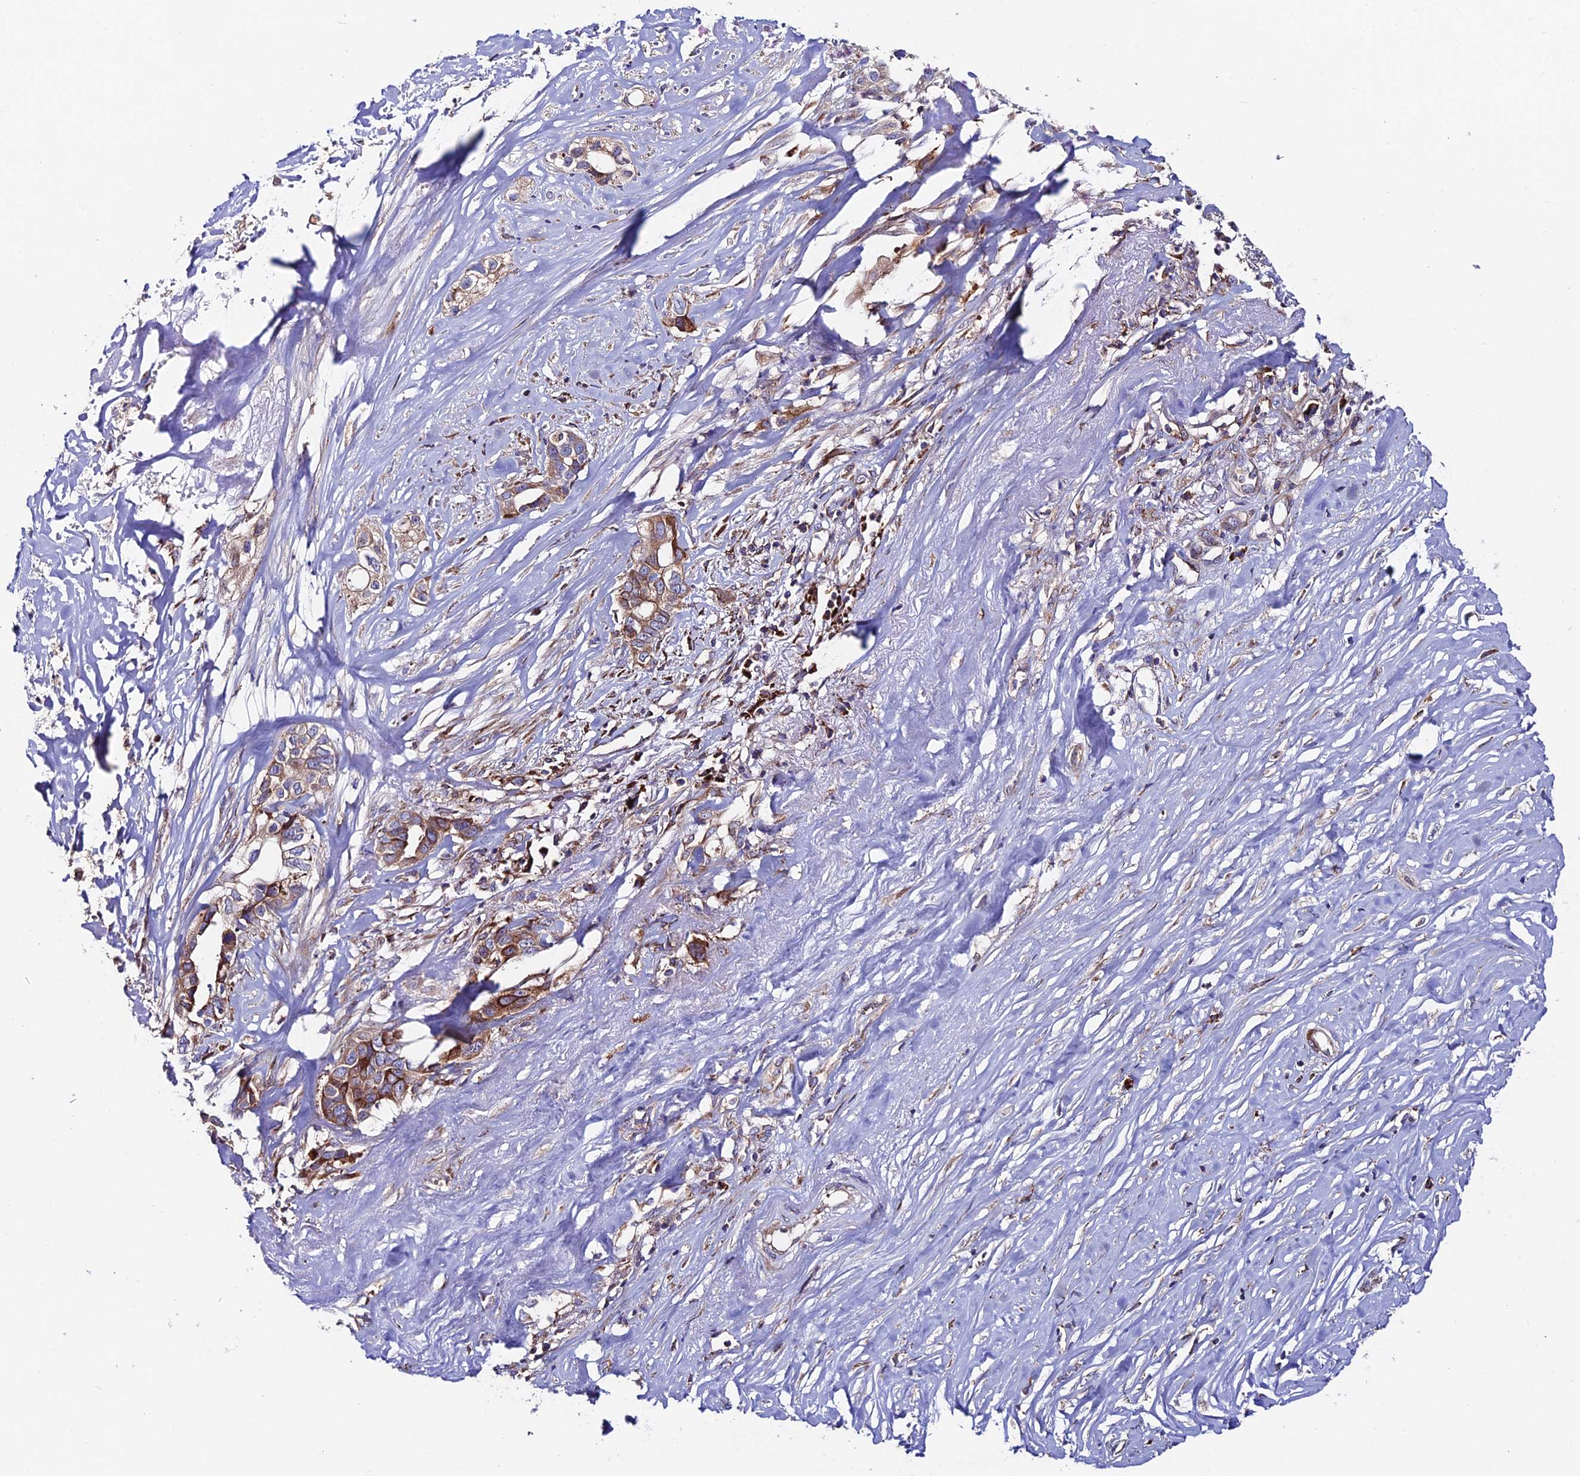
{"staining": {"intensity": "moderate", "quantity": "25%-75%", "location": "cytoplasmic/membranous"}, "tissue": "liver cancer", "cell_type": "Tumor cells", "image_type": "cancer", "snomed": [{"axis": "morphology", "description": "Cholangiocarcinoma"}, {"axis": "topography", "description": "Liver"}], "caption": "Protein expression analysis of liver cholangiocarcinoma shows moderate cytoplasmic/membranous expression in approximately 25%-75% of tumor cells. Ihc stains the protein in brown and the nuclei are stained blue.", "gene": "EIF3K", "patient": {"sex": "female", "age": 79}}